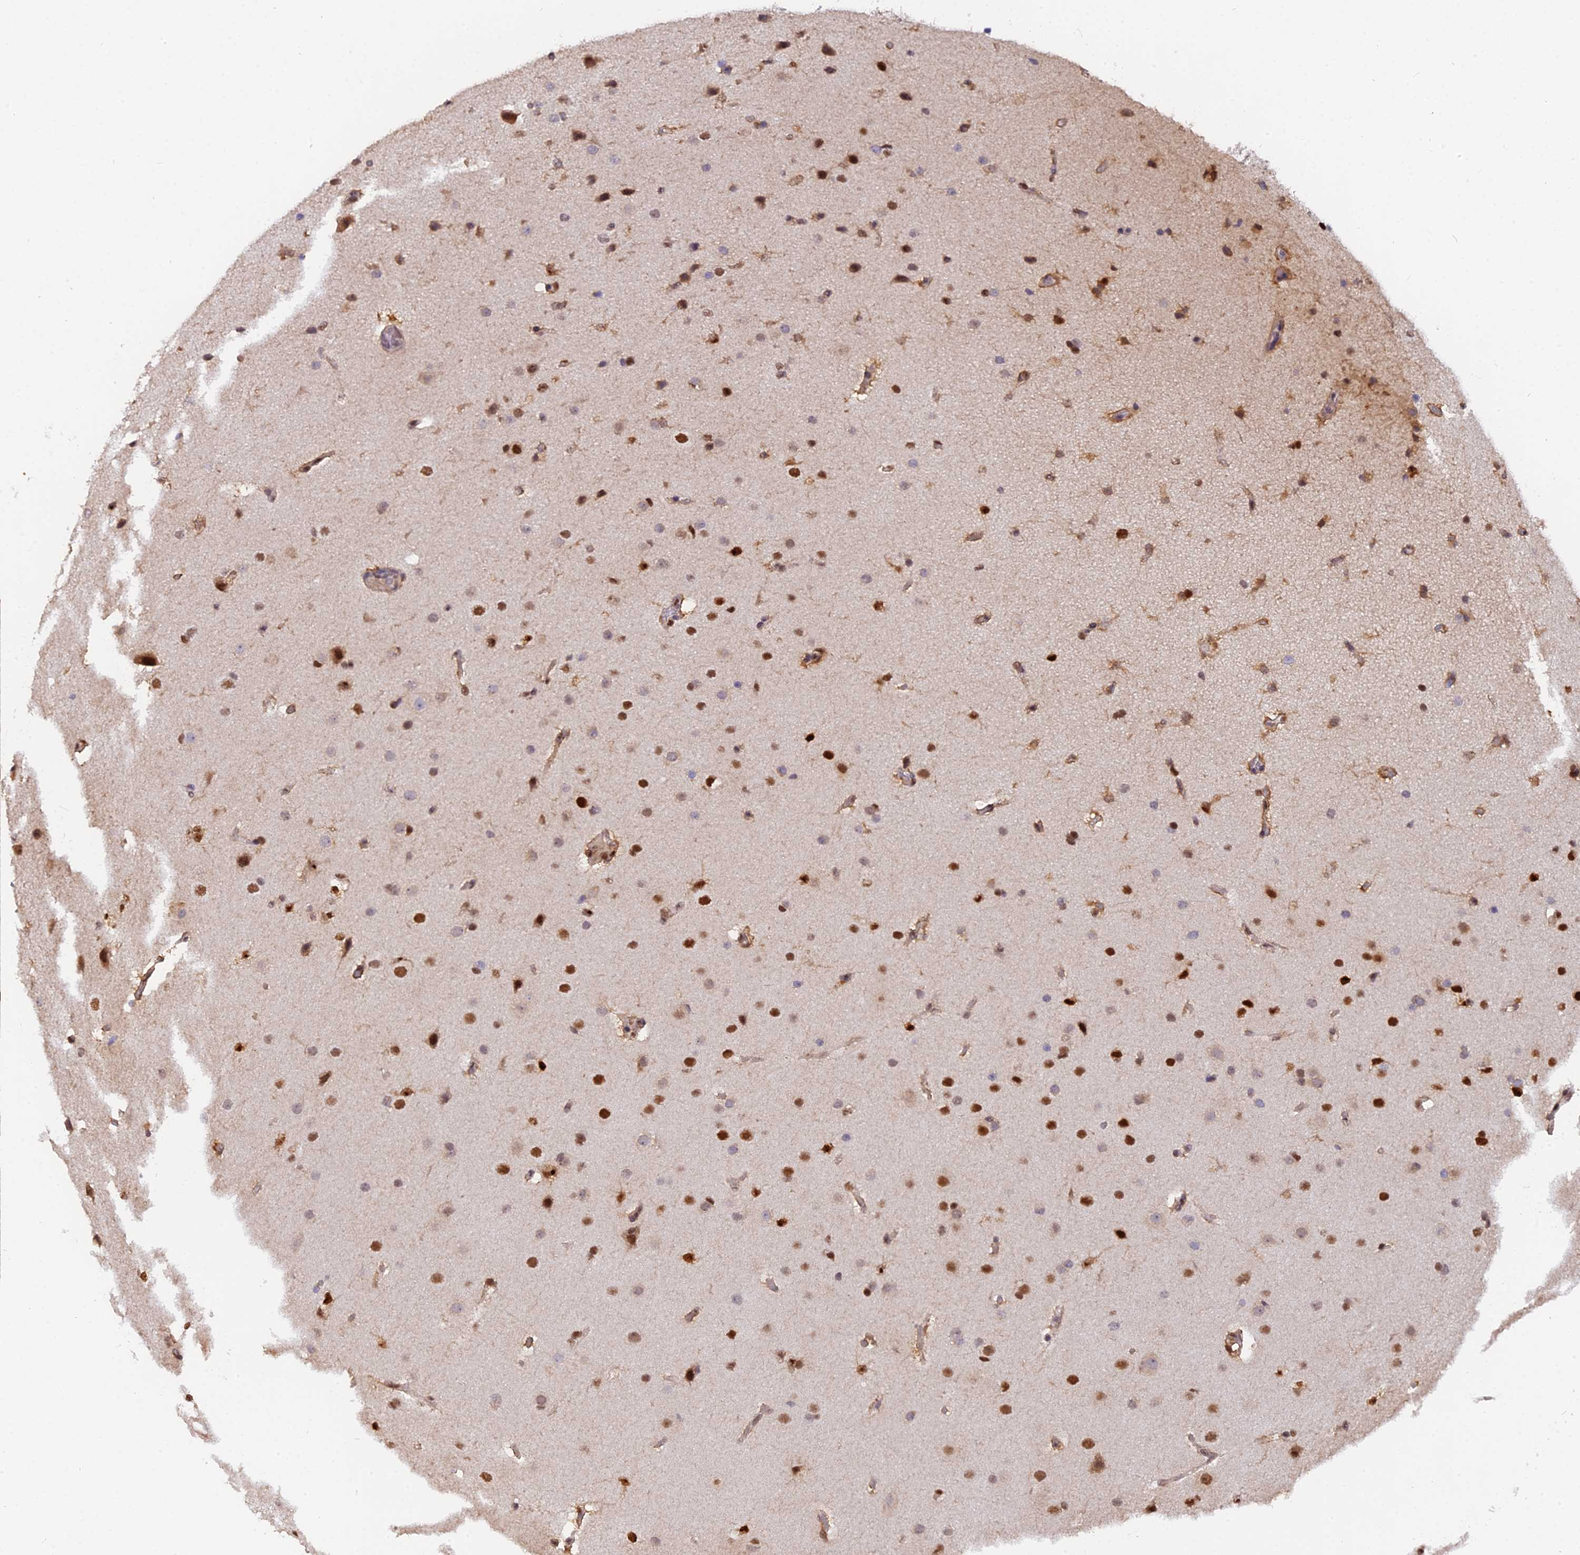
{"staining": {"intensity": "strong", "quantity": "<25%", "location": "nuclear"}, "tissue": "glioma", "cell_type": "Tumor cells", "image_type": "cancer", "snomed": [{"axis": "morphology", "description": "Glioma, malignant, Low grade"}, {"axis": "topography", "description": "Brain"}], "caption": "Malignant glioma (low-grade) stained for a protein displays strong nuclear positivity in tumor cells. (Stains: DAB in brown, nuclei in blue, Microscopy: brightfield microscopy at high magnification).", "gene": "FAM118B", "patient": {"sex": "female", "age": 37}}